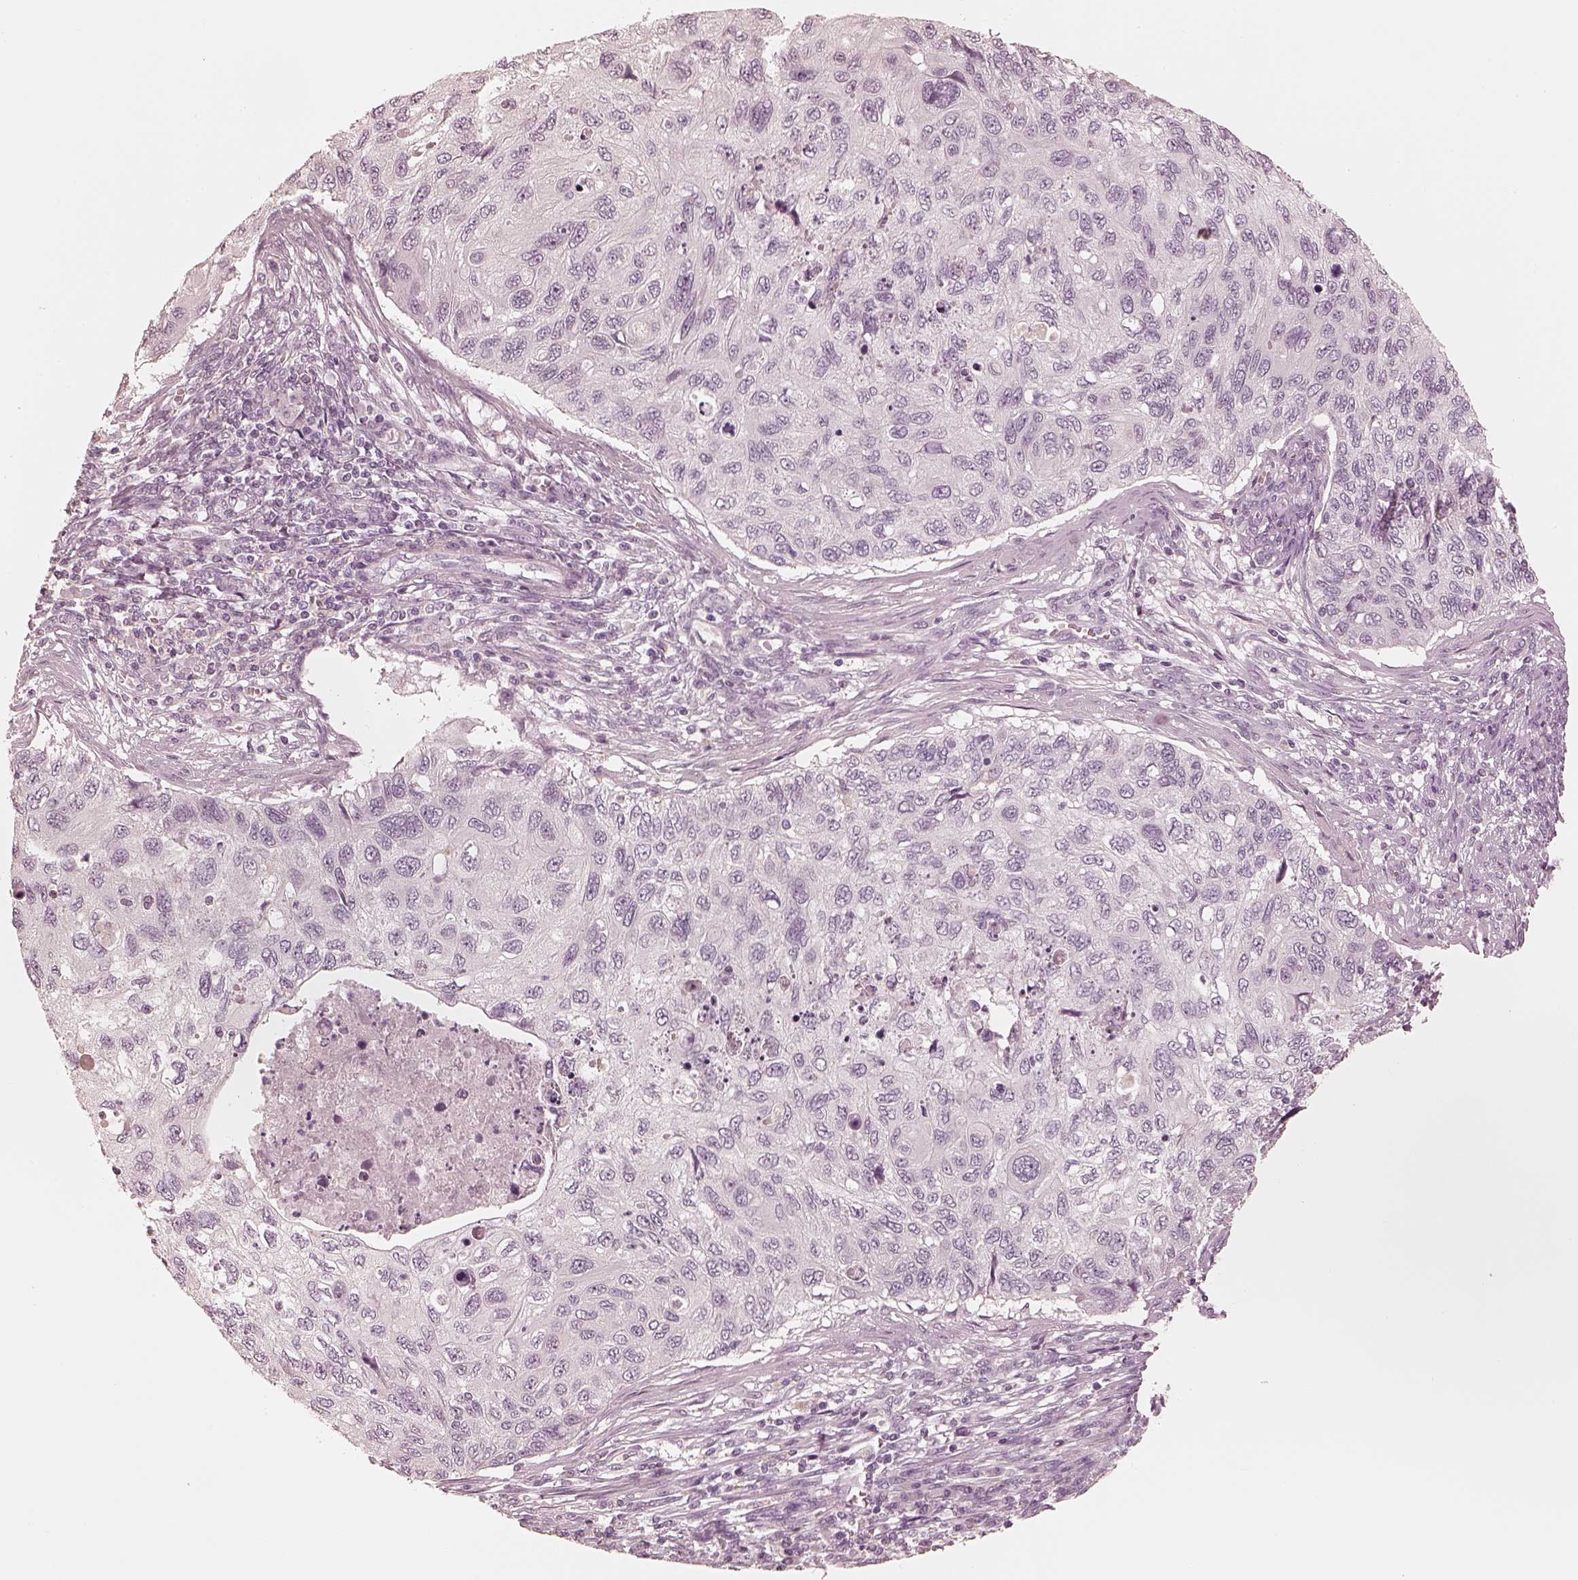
{"staining": {"intensity": "negative", "quantity": "none", "location": "none"}, "tissue": "cervical cancer", "cell_type": "Tumor cells", "image_type": "cancer", "snomed": [{"axis": "morphology", "description": "Squamous cell carcinoma, NOS"}, {"axis": "topography", "description": "Cervix"}], "caption": "Protein analysis of cervical squamous cell carcinoma displays no significant staining in tumor cells. Nuclei are stained in blue.", "gene": "CALR3", "patient": {"sex": "female", "age": 70}}